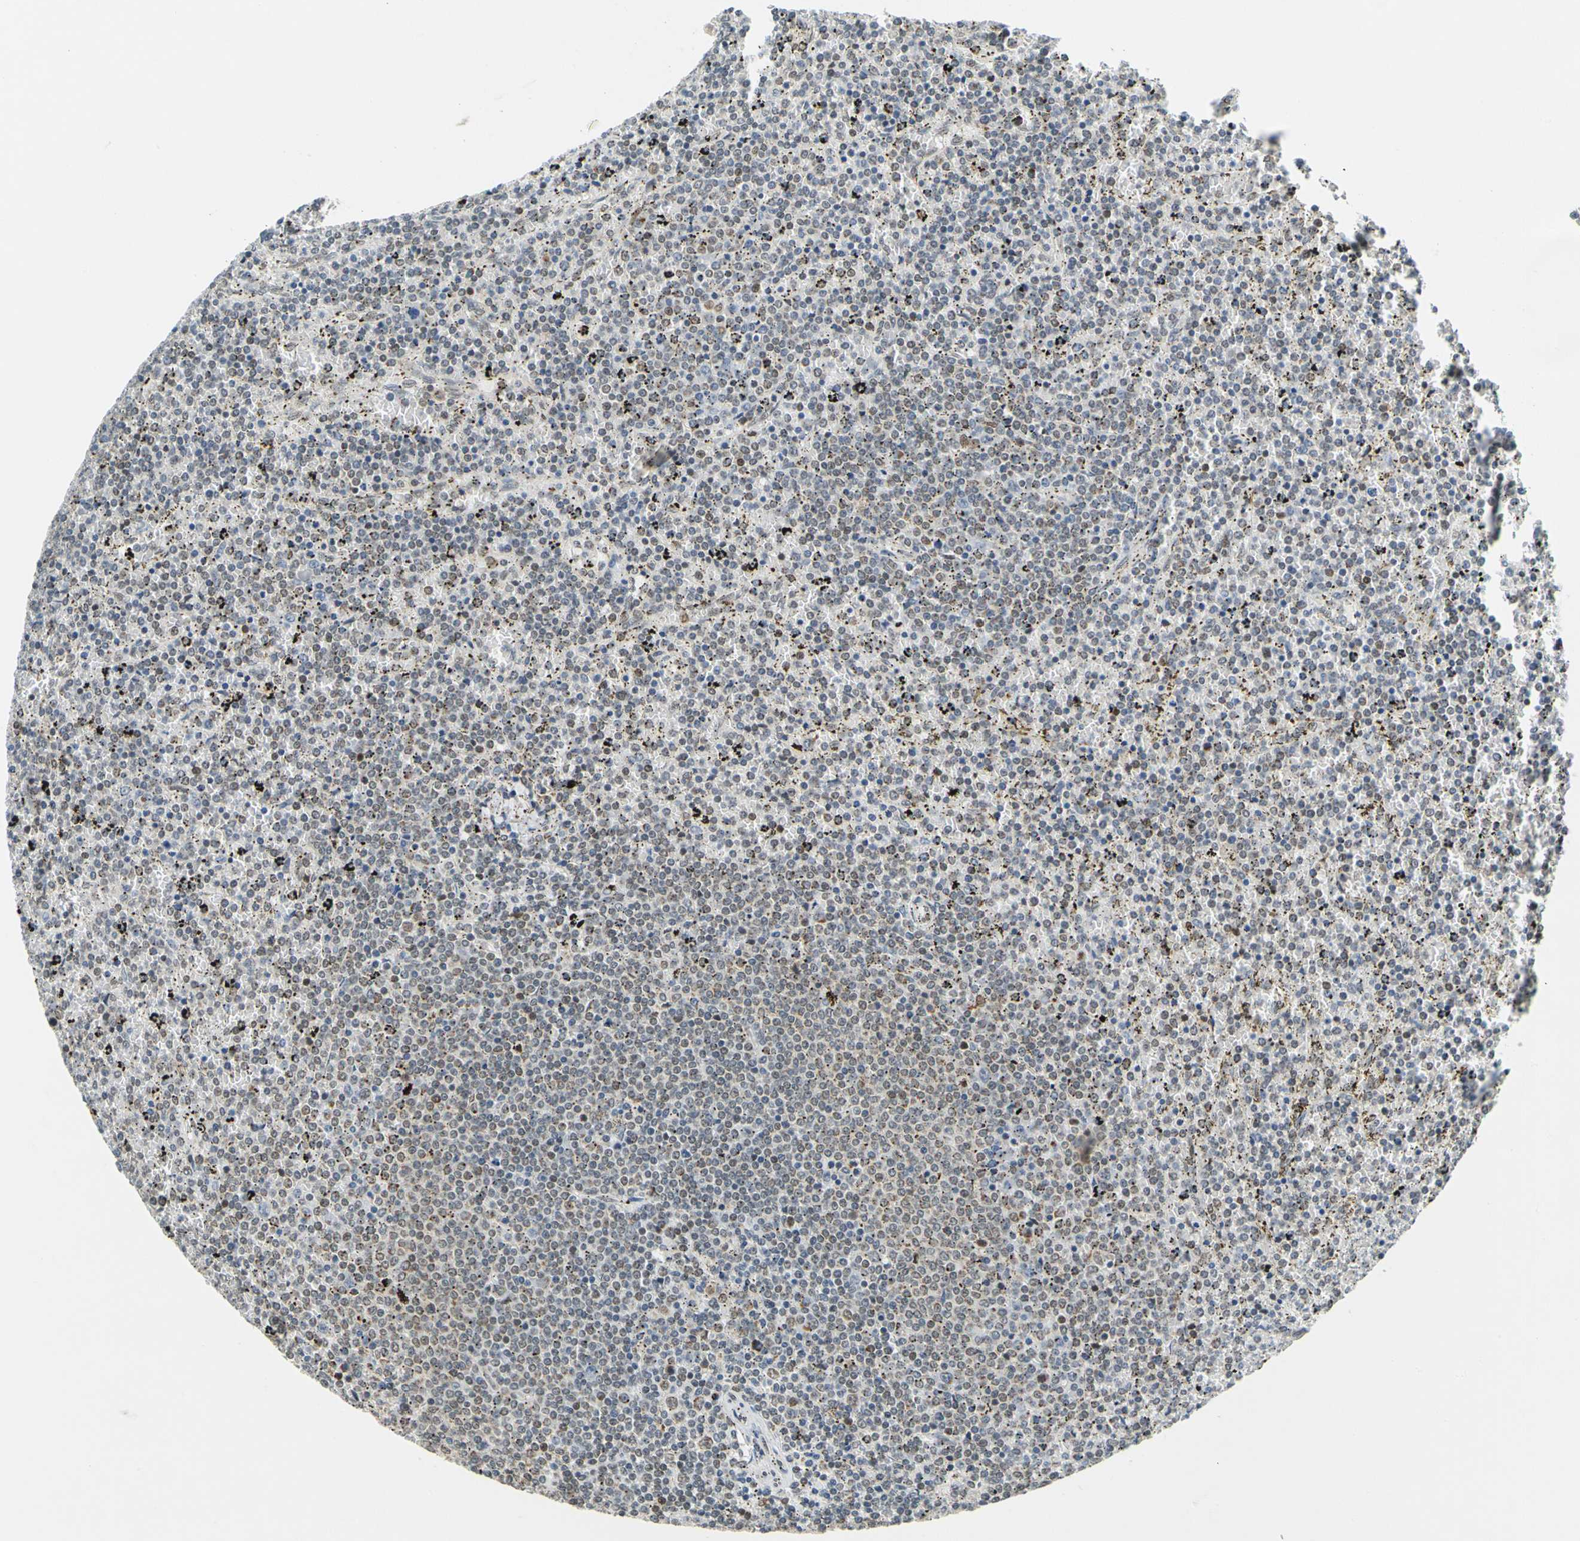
{"staining": {"intensity": "weak", "quantity": "25%-75%", "location": "cytoplasmic/membranous,nuclear"}, "tissue": "lymphoma", "cell_type": "Tumor cells", "image_type": "cancer", "snomed": [{"axis": "morphology", "description": "Malignant lymphoma, non-Hodgkin's type, Low grade"}, {"axis": "topography", "description": "Spleen"}], "caption": "Immunohistochemistry of human low-grade malignant lymphoma, non-Hodgkin's type exhibits low levels of weak cytoplasmic/membranous and nuclear expression in about 25%-75% of tumor cells.", "gene": "POGZ", "patient": {"sex": "female", "age": 77}}